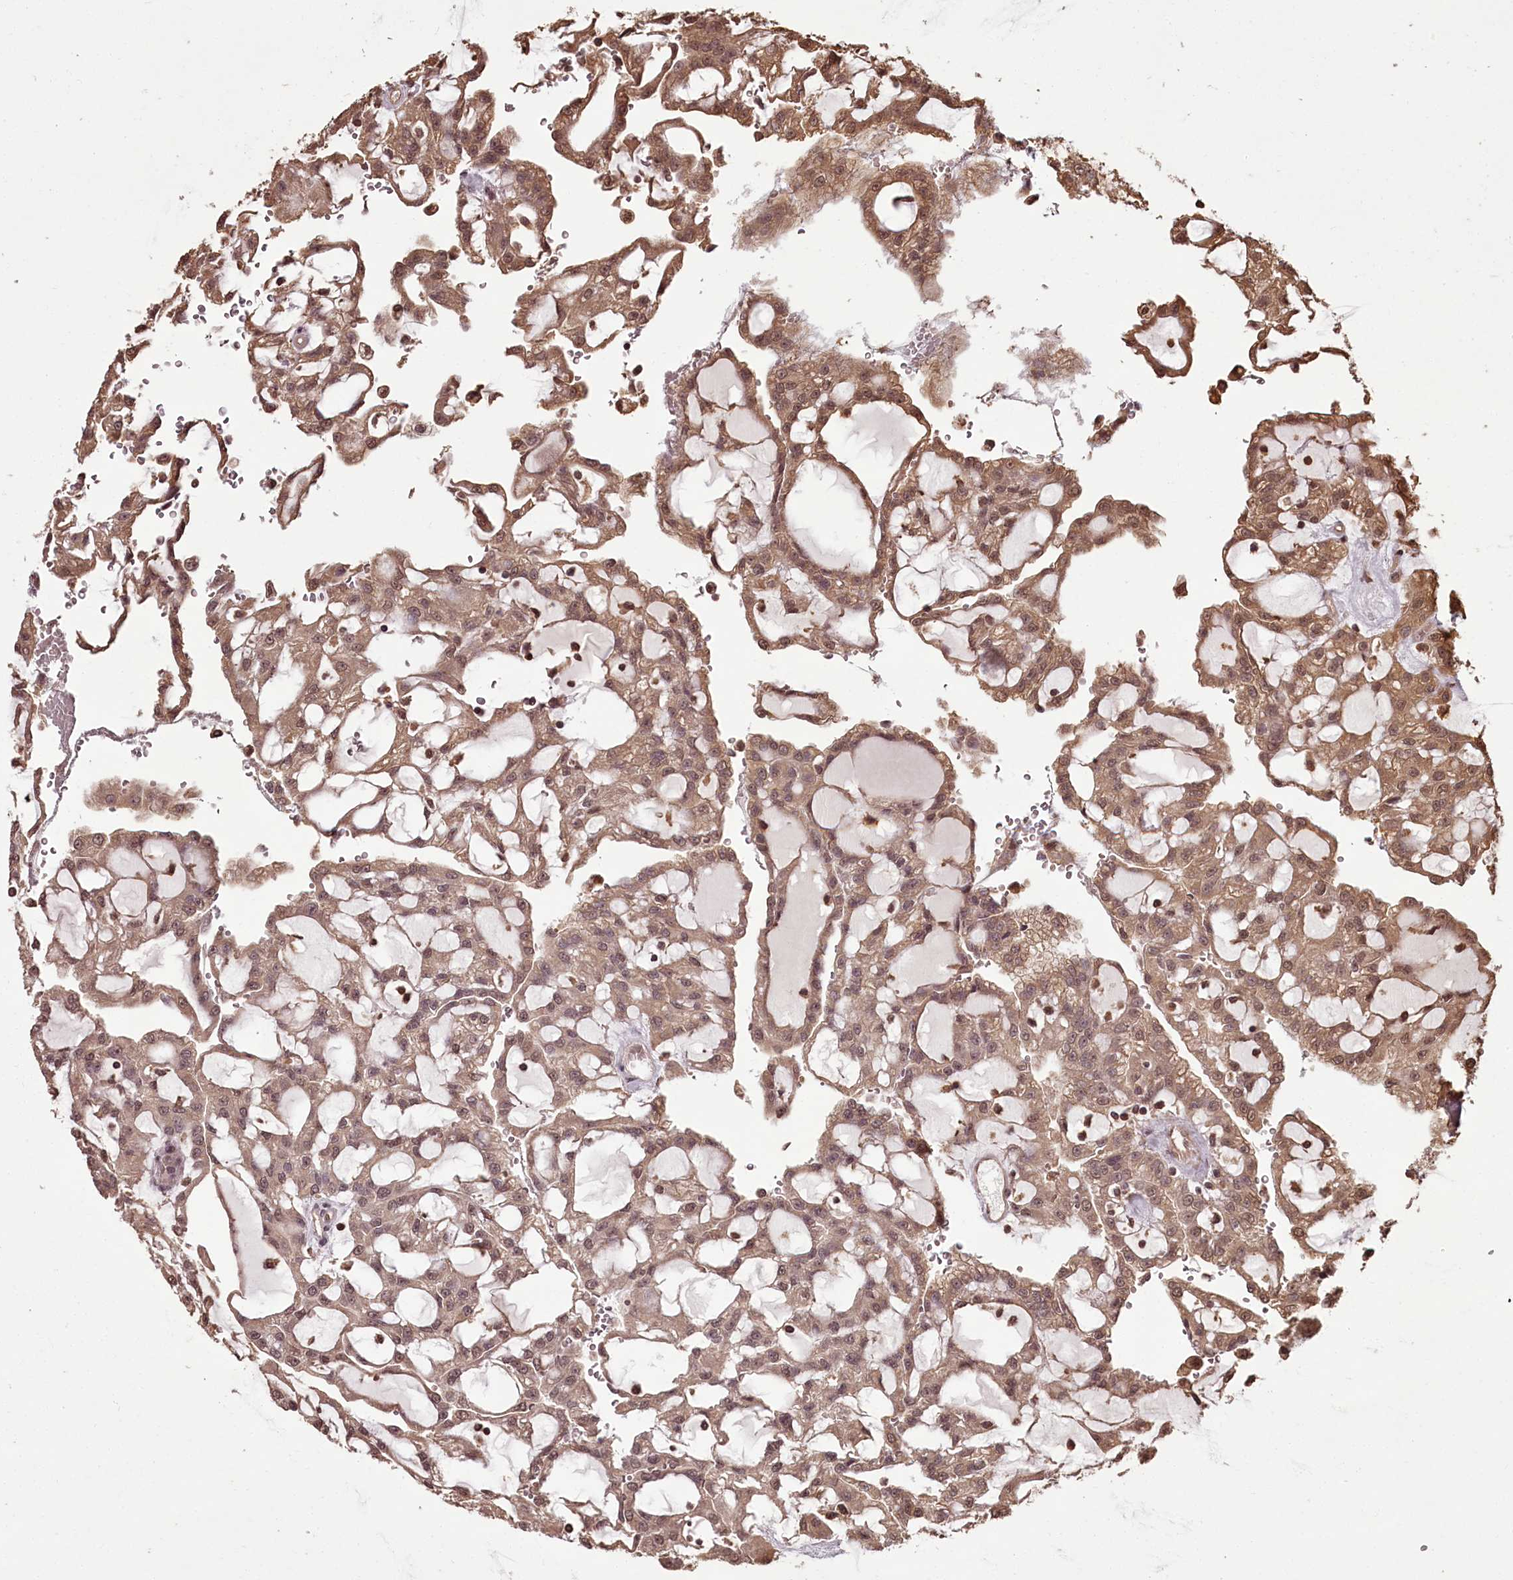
{"staining": {"intensity": "moderate", "quantity": "25%-75%", "location": "cytoplasmic/membranous,nuclear"}, "tissue": "renal cancer", "cell_type": "Tumor cells", "image_type": "cancer", "snomed": [{"axis": "morphology", "description": "Adenocarcinoma, NOS"}, {"axis": "topography", "description": "Kidney"}], "caption": "This is an image of immunohistochemistry staining of adenocarcinoma (renal), which shows moderate positivity in the cytoplasmic/membranous and nuclear of tumor cells.", "gene": "NPRL2", "patient": {"sex": "male", "age": 63}}